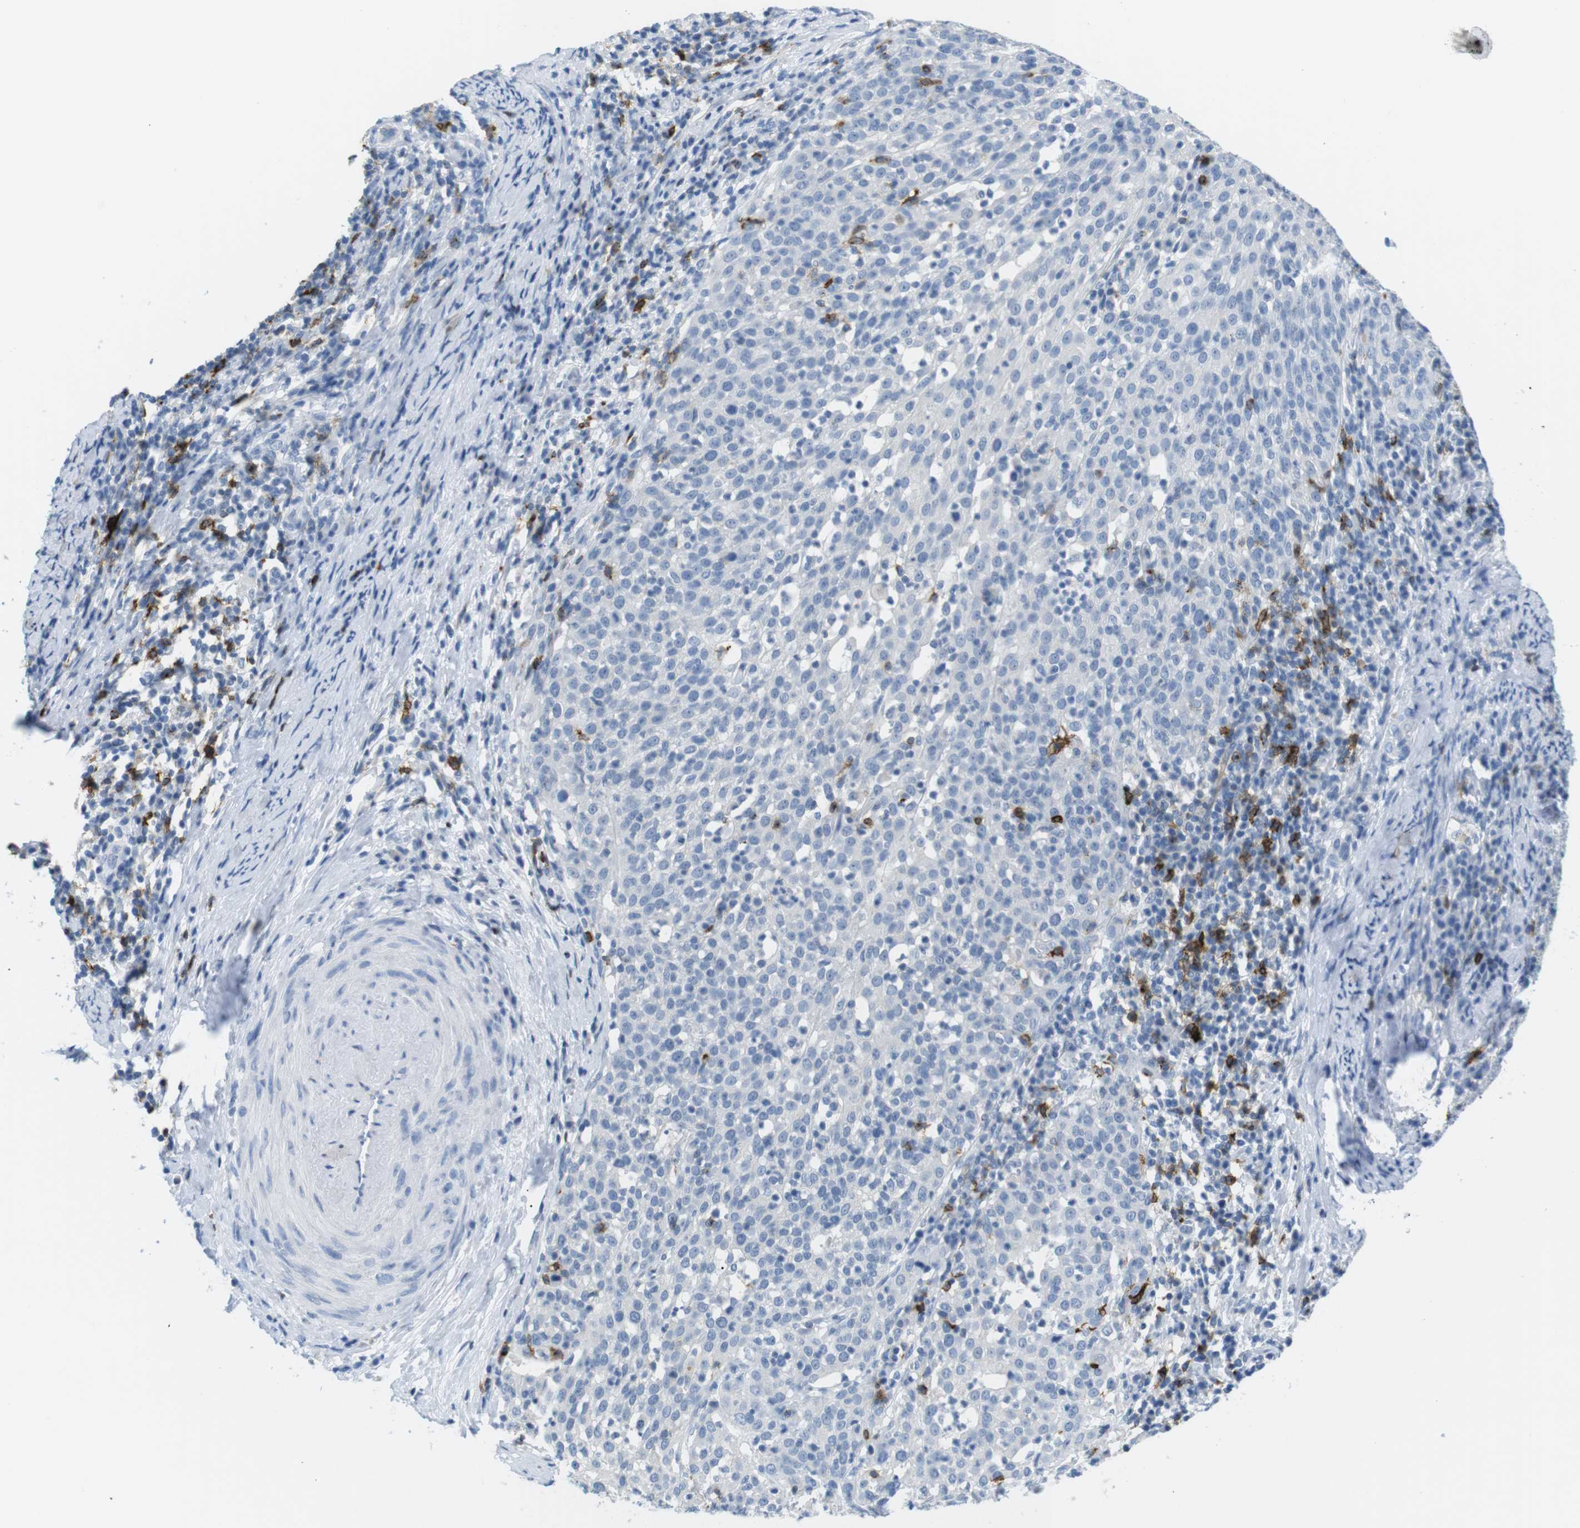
{"staining": {"intensity": "negative", "quantity": "none", "location": "none"}, "tissue": "cervical cancer", "cell_type": "Tumor cells", "image_type": "cancer", "snomed": [{"axis": "morphology", "description": "Squamous cell carcinoma, NOS"}, {"axis": "topography", "description": "Cervix"}], "caption": "A micrograph of cervical cancer stained for a protein reveals no brown staining in tumor cells.", "gene": "TNFRSF4", "patient": {"sex": "female", "age": 51}}